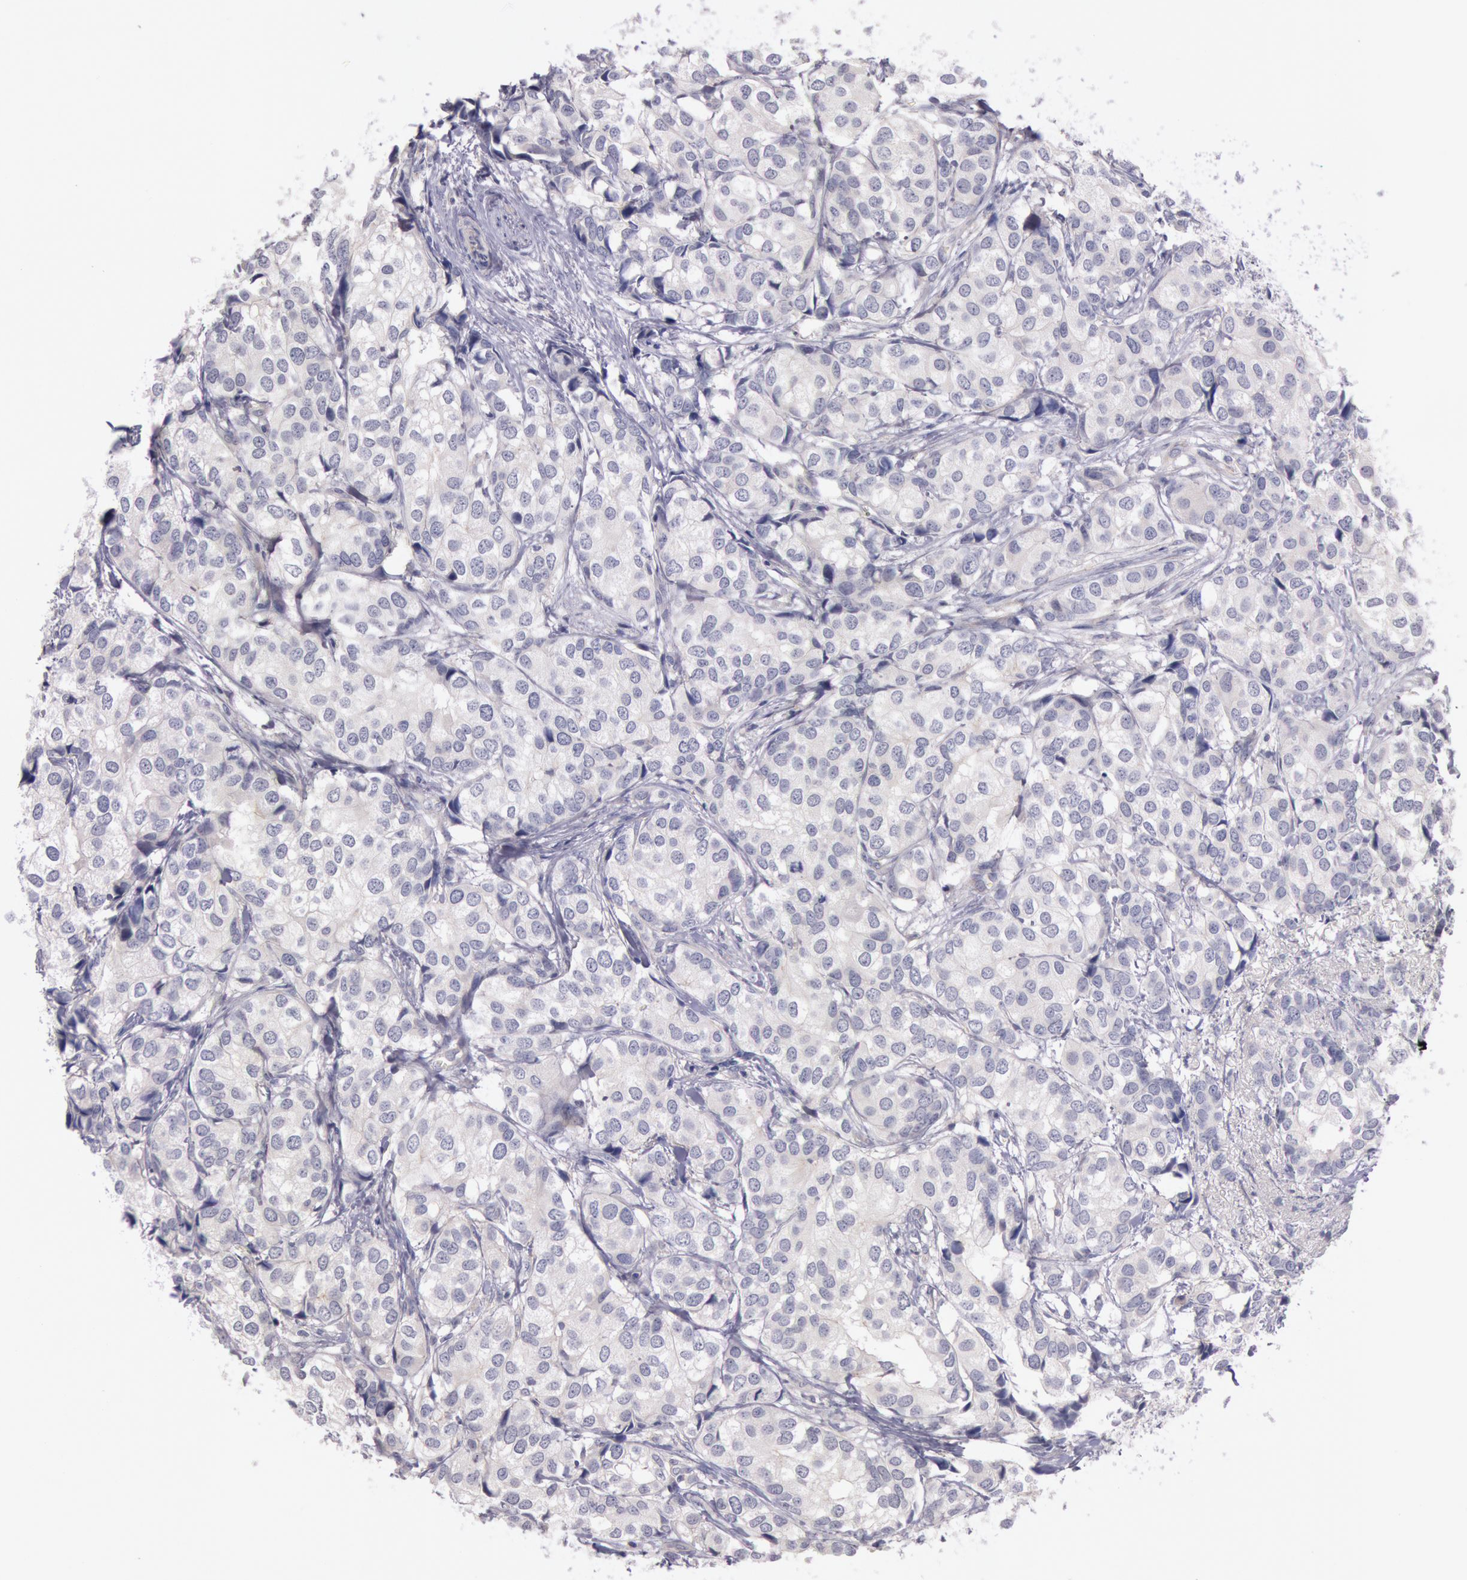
{"staining": {"intensity": "negative", "quantity": "none", "location": "none"}, "tissue": "breast cancer", "cell_type": "Tumor cells", "image_type": "cancer", "snomed": [{"axis": "morphology", "description": "Duct carcinoma"}, {"axis": "topography", "description": "Breast"}], "caption": "DAB (3,3'-diaminobenzidine) immunohistochemical staining of breast cancer (invasive ductal carcinoma) reveals no significant positivity in tumor cells.", "gene": "TRIB2", "patient": {"sex": "female", "age": 68}}